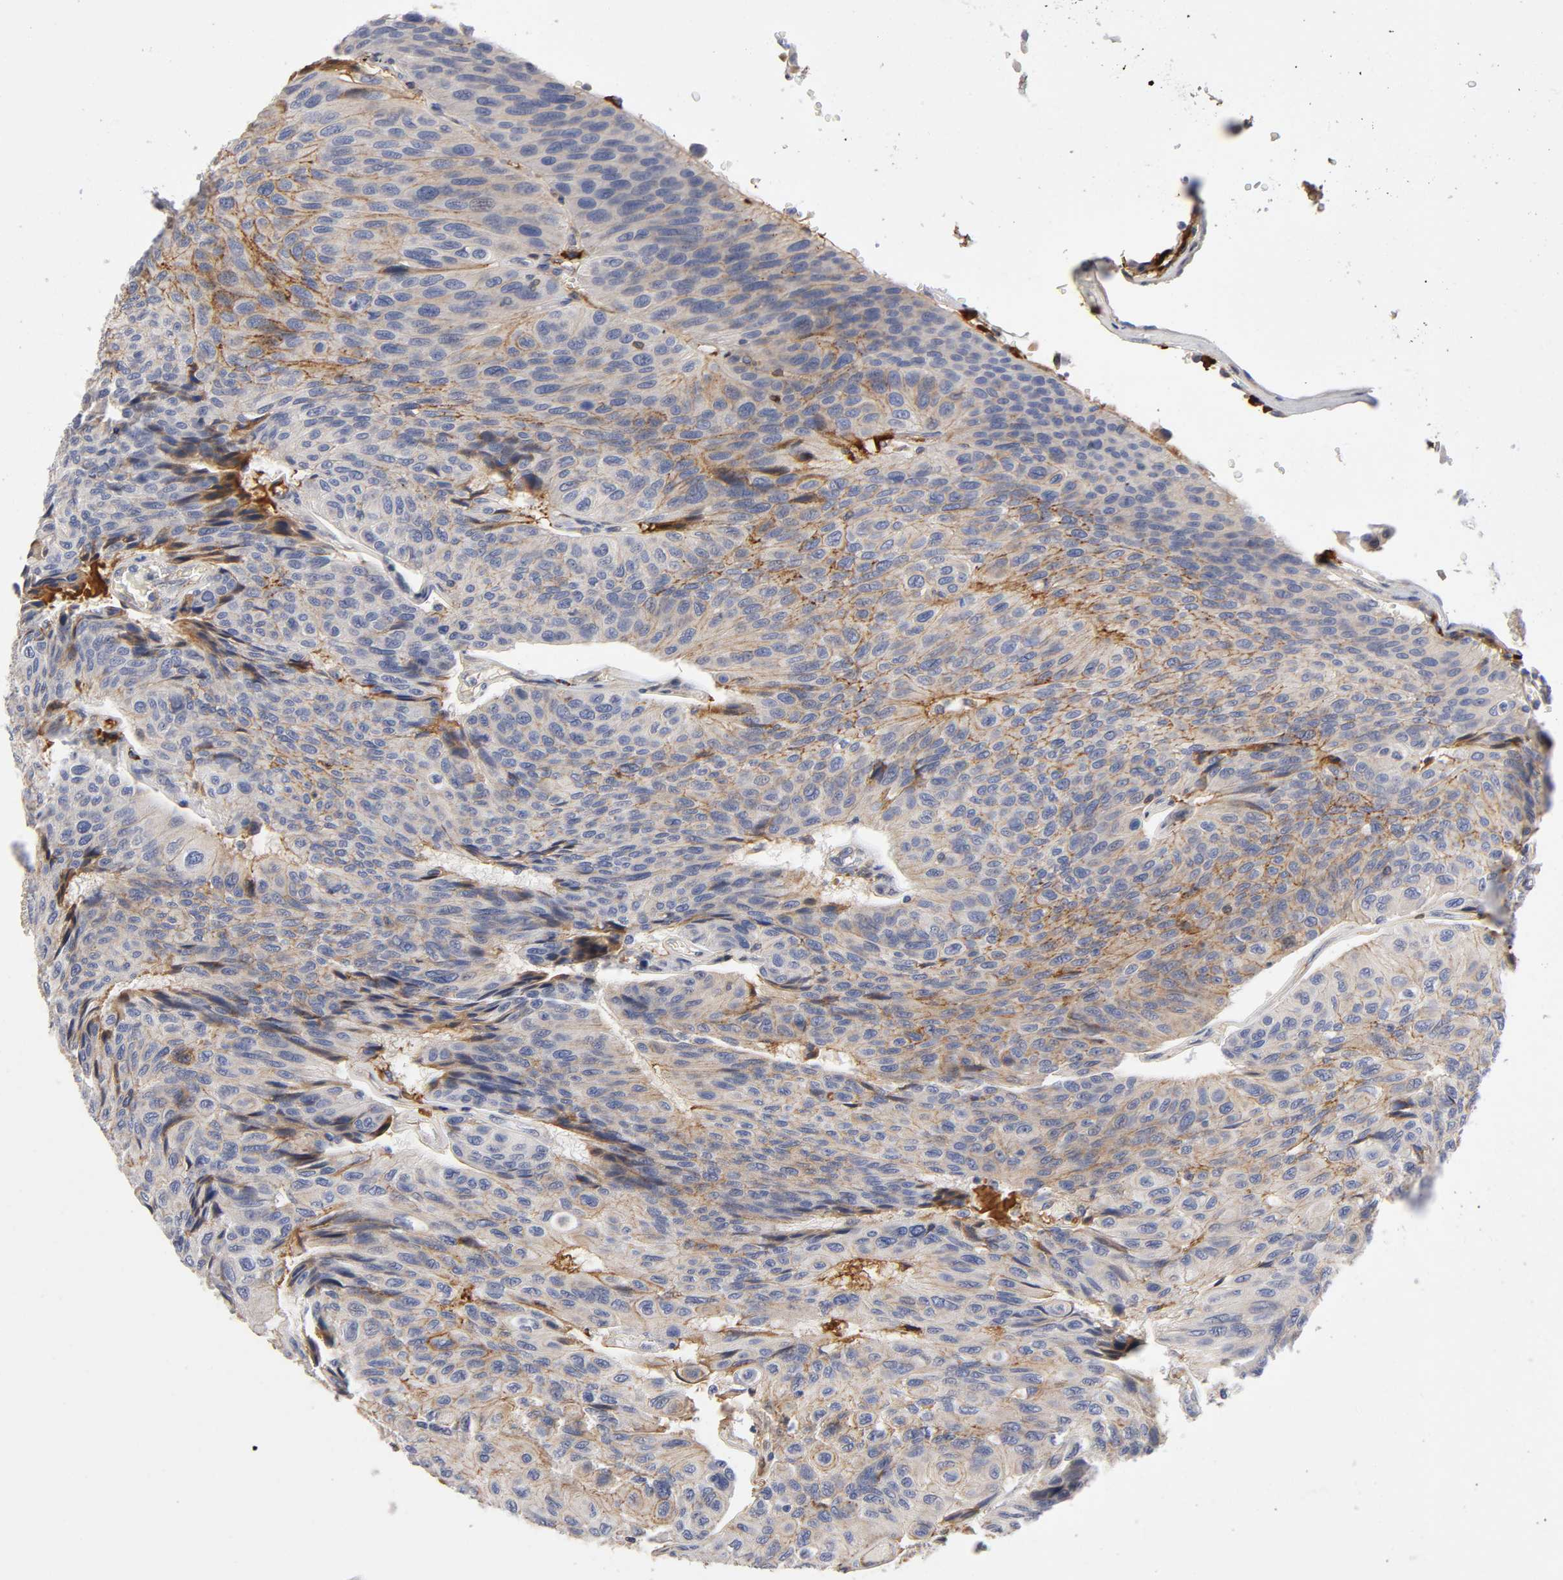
{"staining": {"intensity": "weak", "quantity": ">75%", "location": "cytoplasmic/membranous"}, "tissue": "urothelial cancer", "cell_type": "Tumor cells", "image_type": "cancer", "snomed": [{"axis": "morphology", "description": "Urothelial carcinoma, High grade"}, {"axis": "topography", "description": "Urinary bladder"}], "caption": "Tumor cells show weak cytoplasmic/membranous positivity in approximately >75% of cells in urothelial carcinoma (high-grade).", "gene": "NOVA1", "patient": {"sex": "male", "age": 66}}